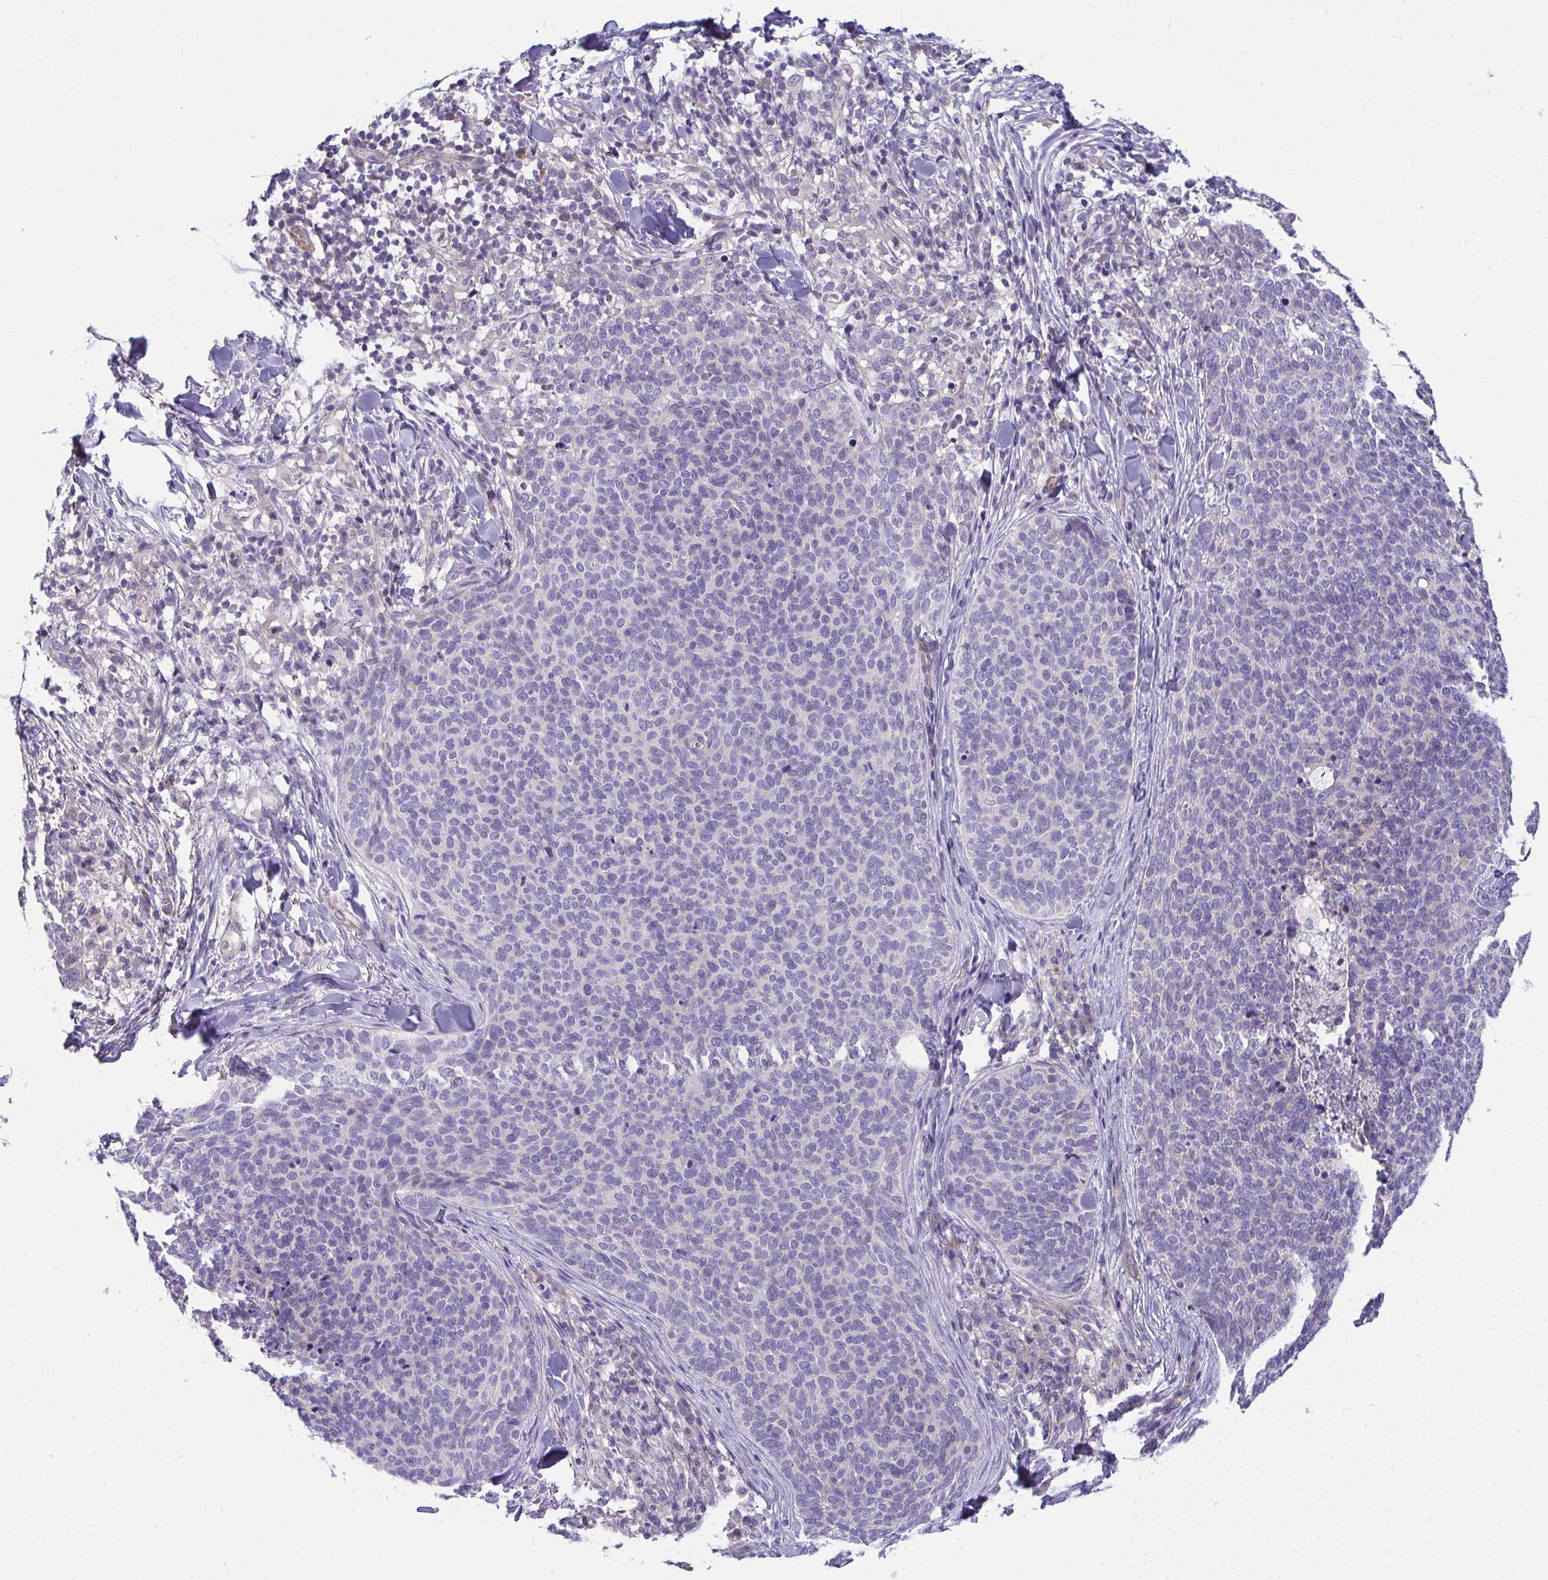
{"staining": {"intensity": "negative", "quantity": "none", "location": "none"}, "tissue": "skin cancer", "cell_type": "Tumor cells", "image_type": "cancer", "snomed": [{"axis": "morphology", "description": "Basal cell carcinoma"}, {"axis": "topography", "description": "Skin"}, {"axis": "topography", "description": "Skin of face"}], "caption": "This is a micrograph of immunohistochemistry staining of skin cancer (basal cell carcinoma), which shows no expression in tumor cells.", "gene": "MYL12A", "patient": {"sex": "male", "age": 56}}